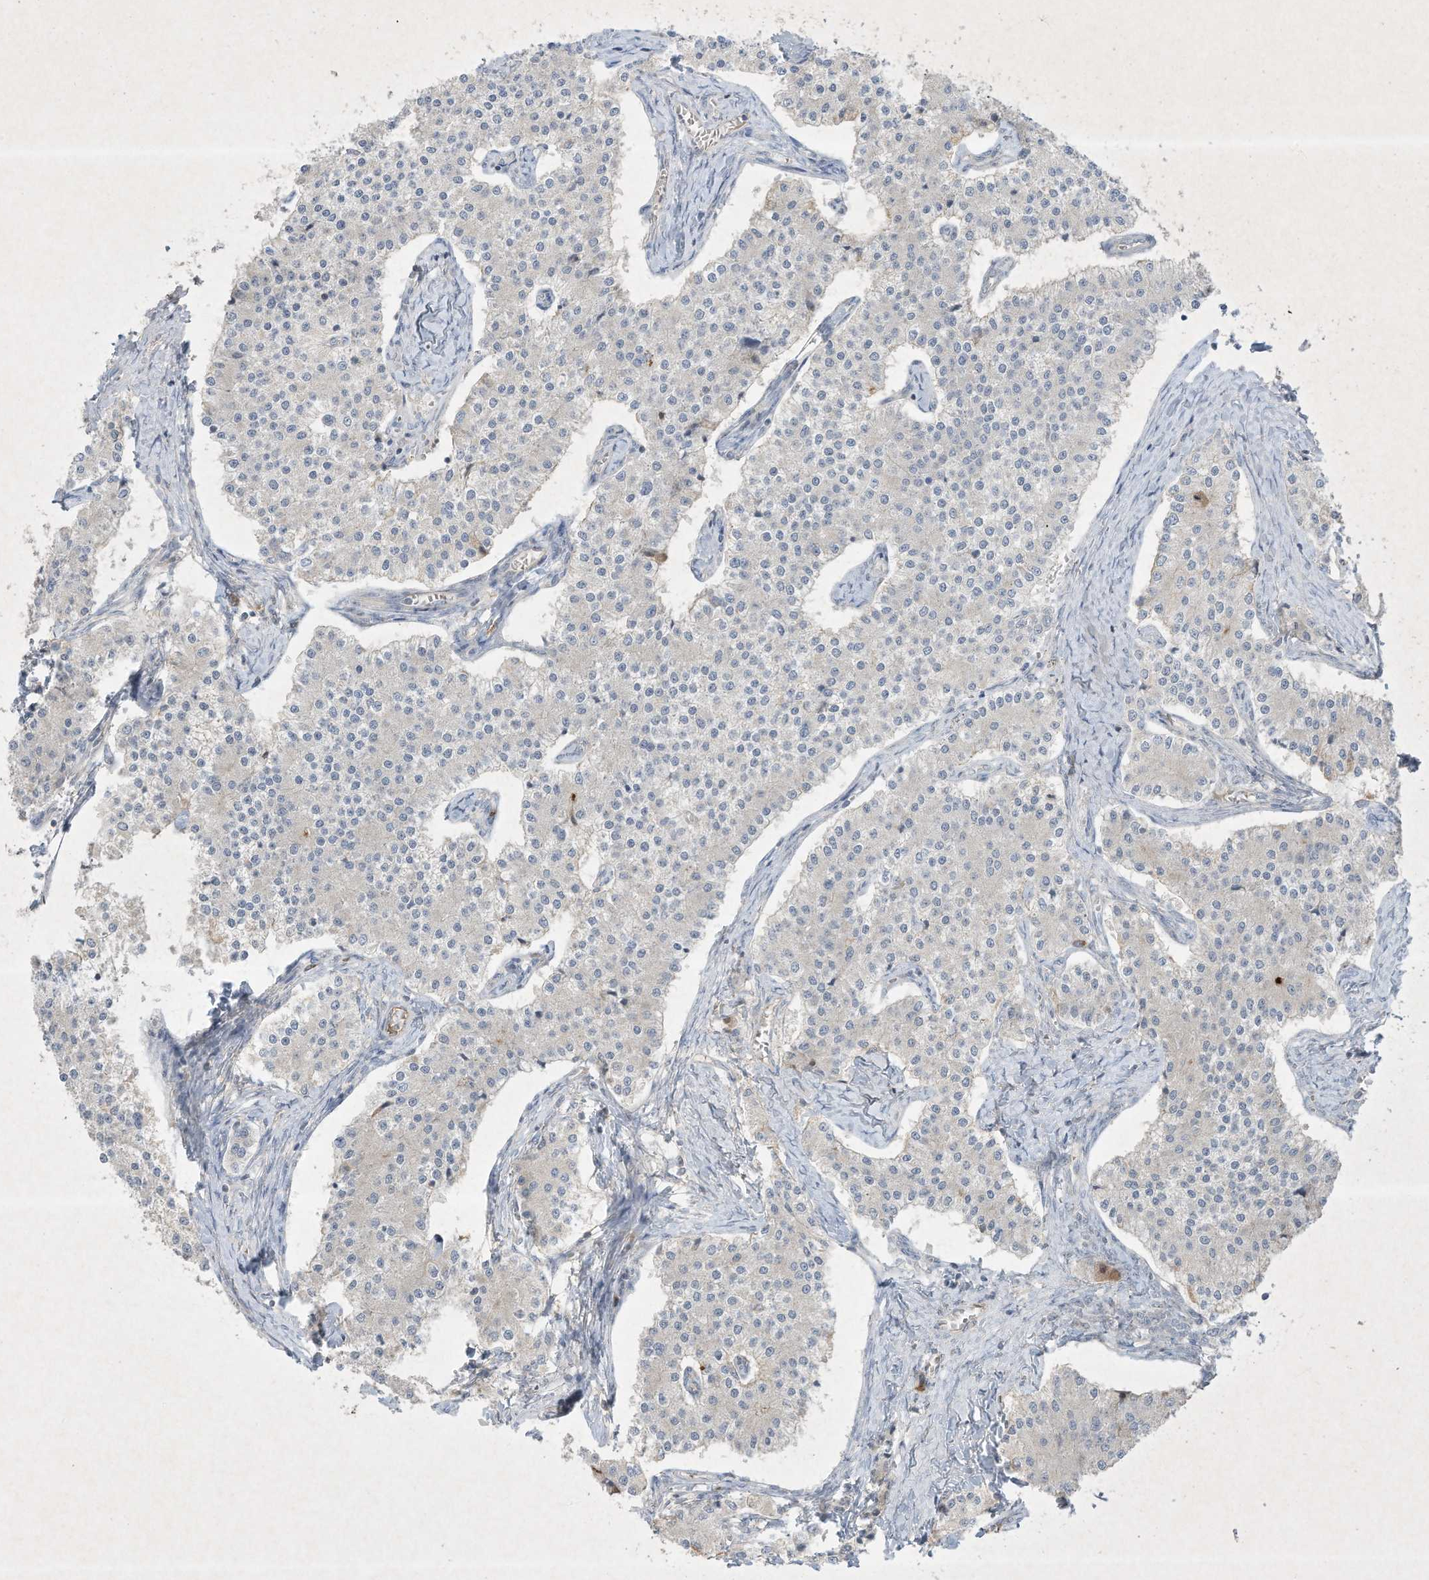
{"staining": {"intensity": "negative", "quantity": "none", "location": "none"}, "tissue": "carcinoid", "cell_type": "Tumor cells", "image_type": "cancer", "snomed": [{"axis": "morphology", "description": "Carcinoid, malignant, NOS"}, {"axis": "topography", "description": "Colon"}], "caption": "This is an immunohistochemistry image of malignant carcinoid. There is no staining in tumor cells.", "gene": "FETUB", "patient": {"sex": "female", "age": 52}}